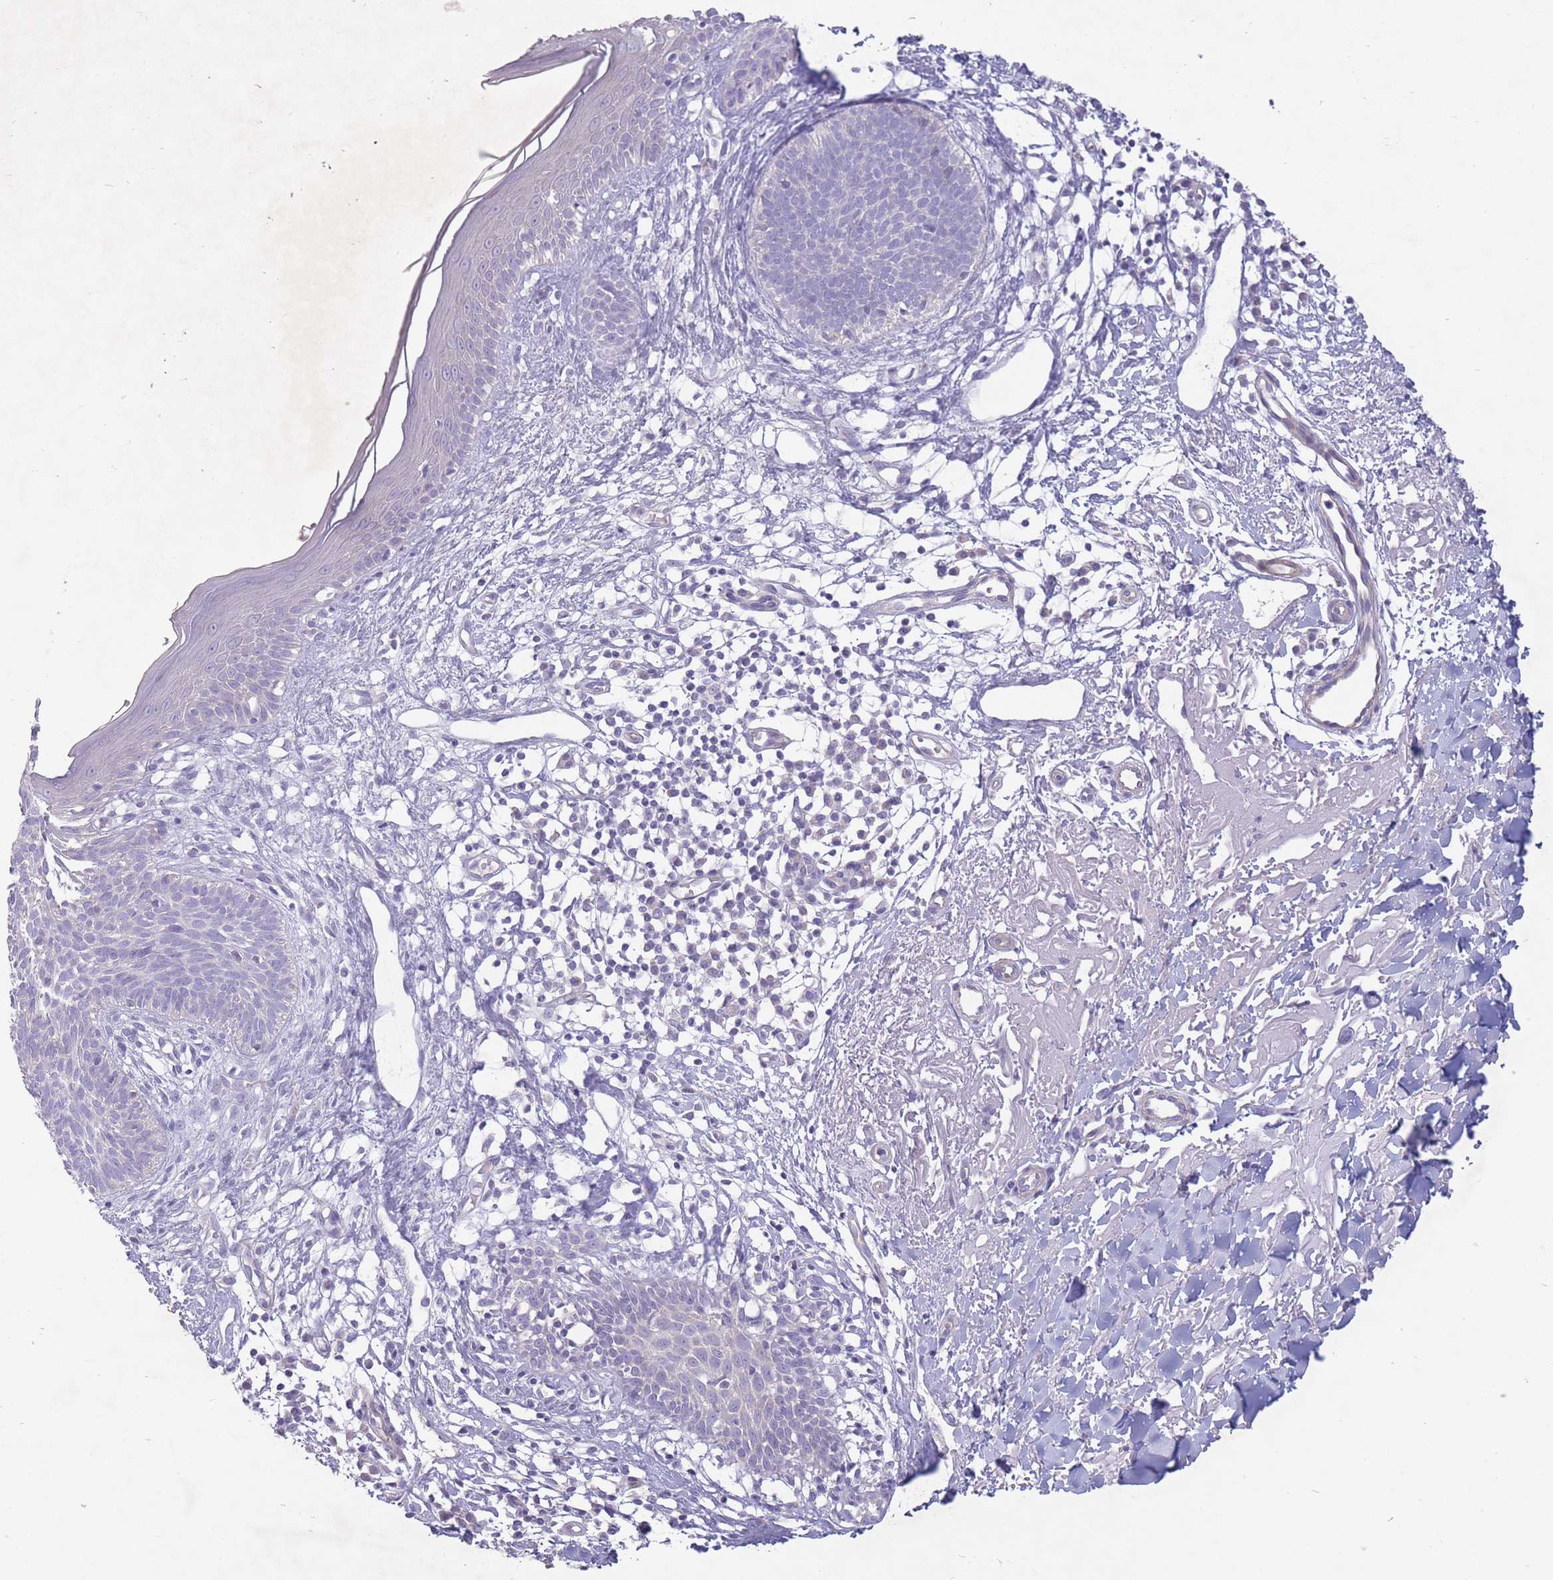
{"staining": {"intensity": "negative", "quantity": "none", "location": "none"}, "tissue": "skin cancer", "cell_type": "Tumor cells", "image_type": "cancer", "snomed": [{"axis": "morphology", "description": "Basal cell carcinoma"}, {"axis": "topography", "description": "Skin"}], "caption": "Protein analysis of skin cancer (basal cell carcinoma) displays no significant staining in tumor cells.", "gene": "PNPLA5", "patient": {"sex": "male", "age": 84}}